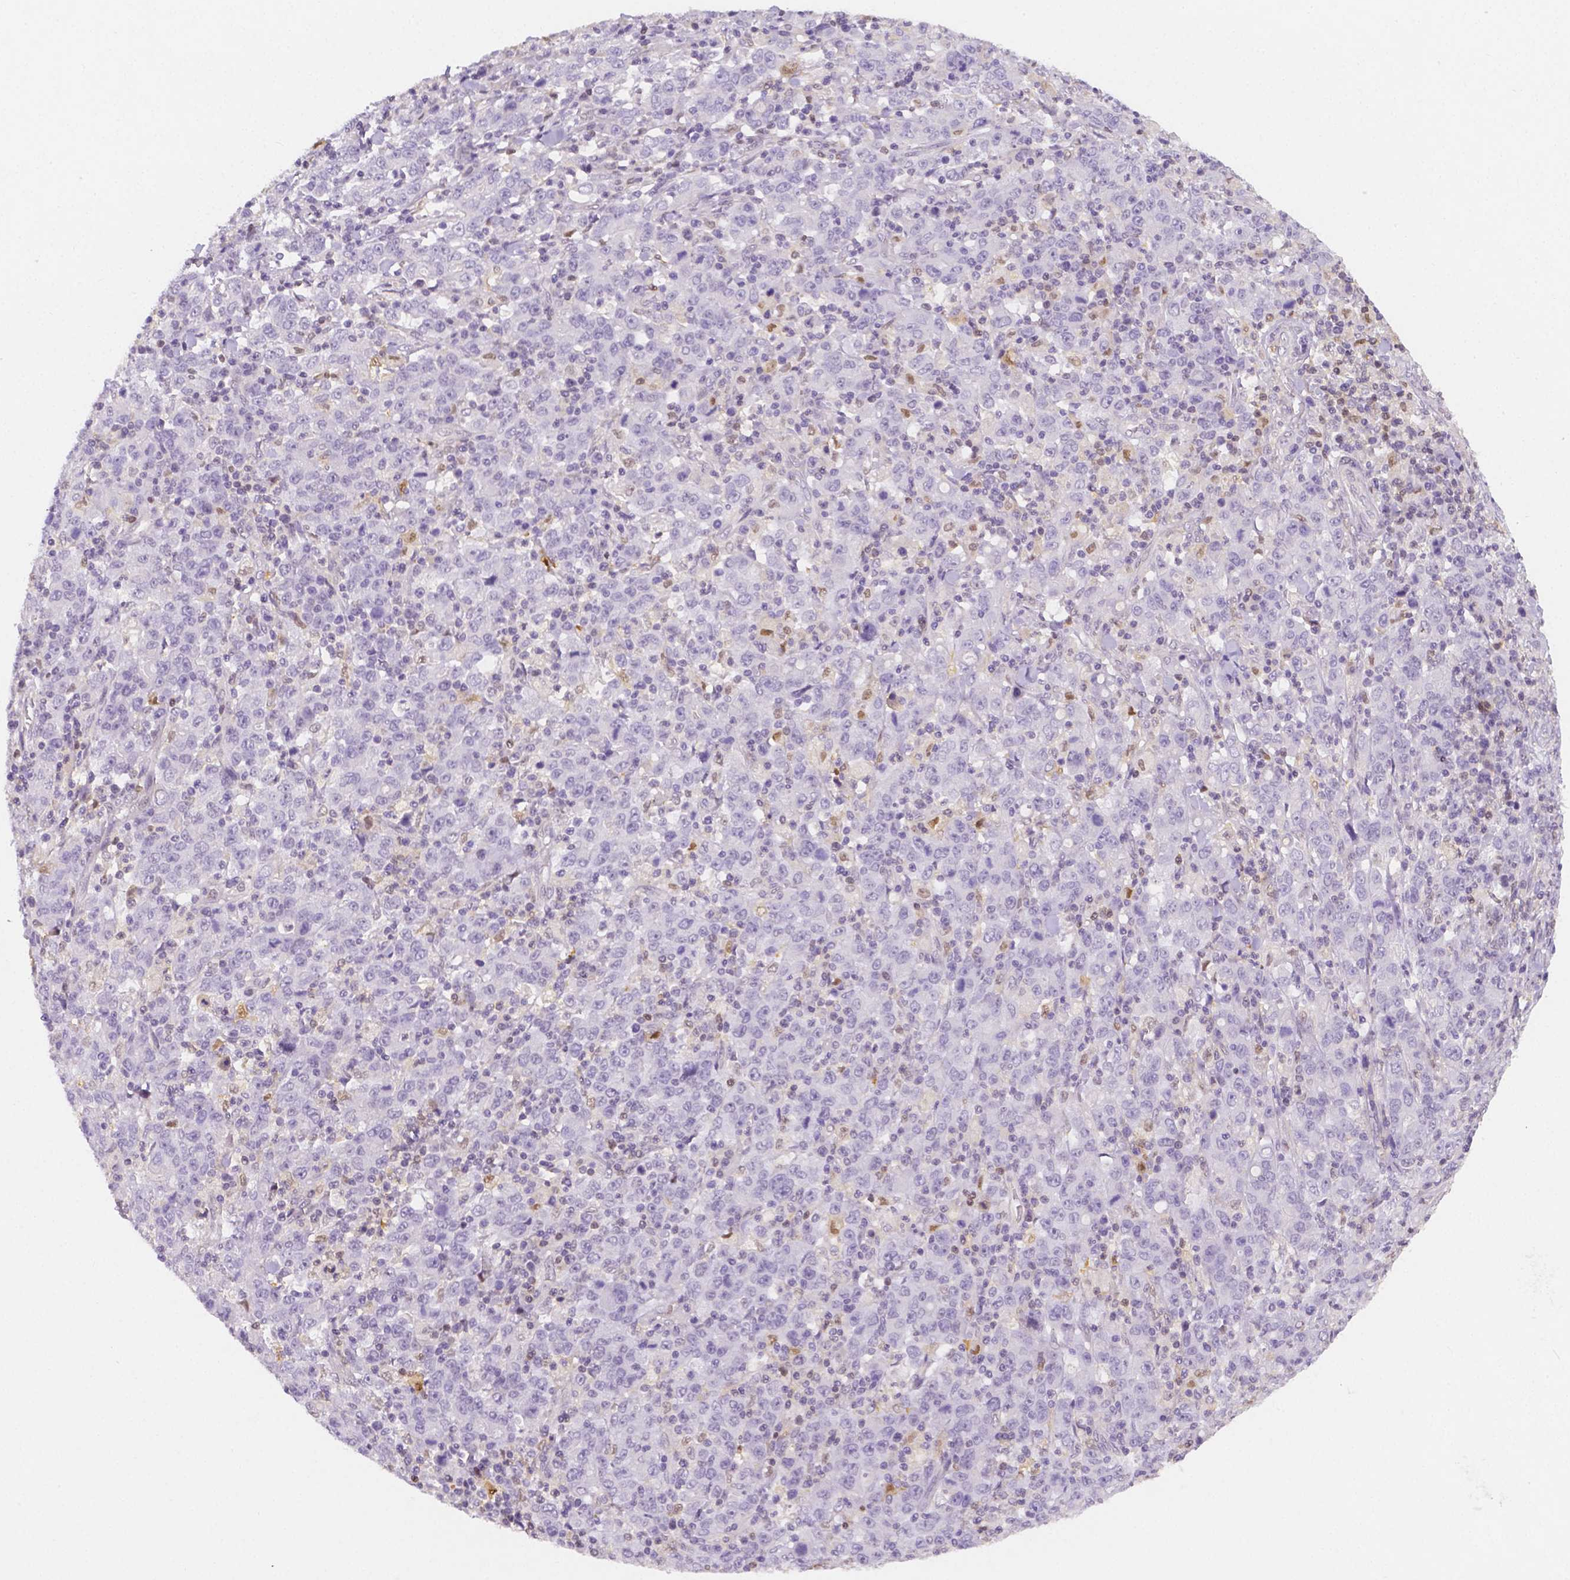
{"staining": {"intensity": "negative", "quantity": "none", "location": "none"}, "tissue": "stomach cancer", "cell_type": "Tumor cells", "image_type": "cancer", "snomed": [{"axis": "morphology", "description": "Adenocarcinoma, NOS"}, {"axis": "topography", "description": "Stomach, upper"}], "caption": "Immunohistochemistry image of human stomach cancer stained for a protein (brown), which exhibits no expression in tumor cells.", "gene": "SGTB", "patient": {"sex": "male", "age": 69}}